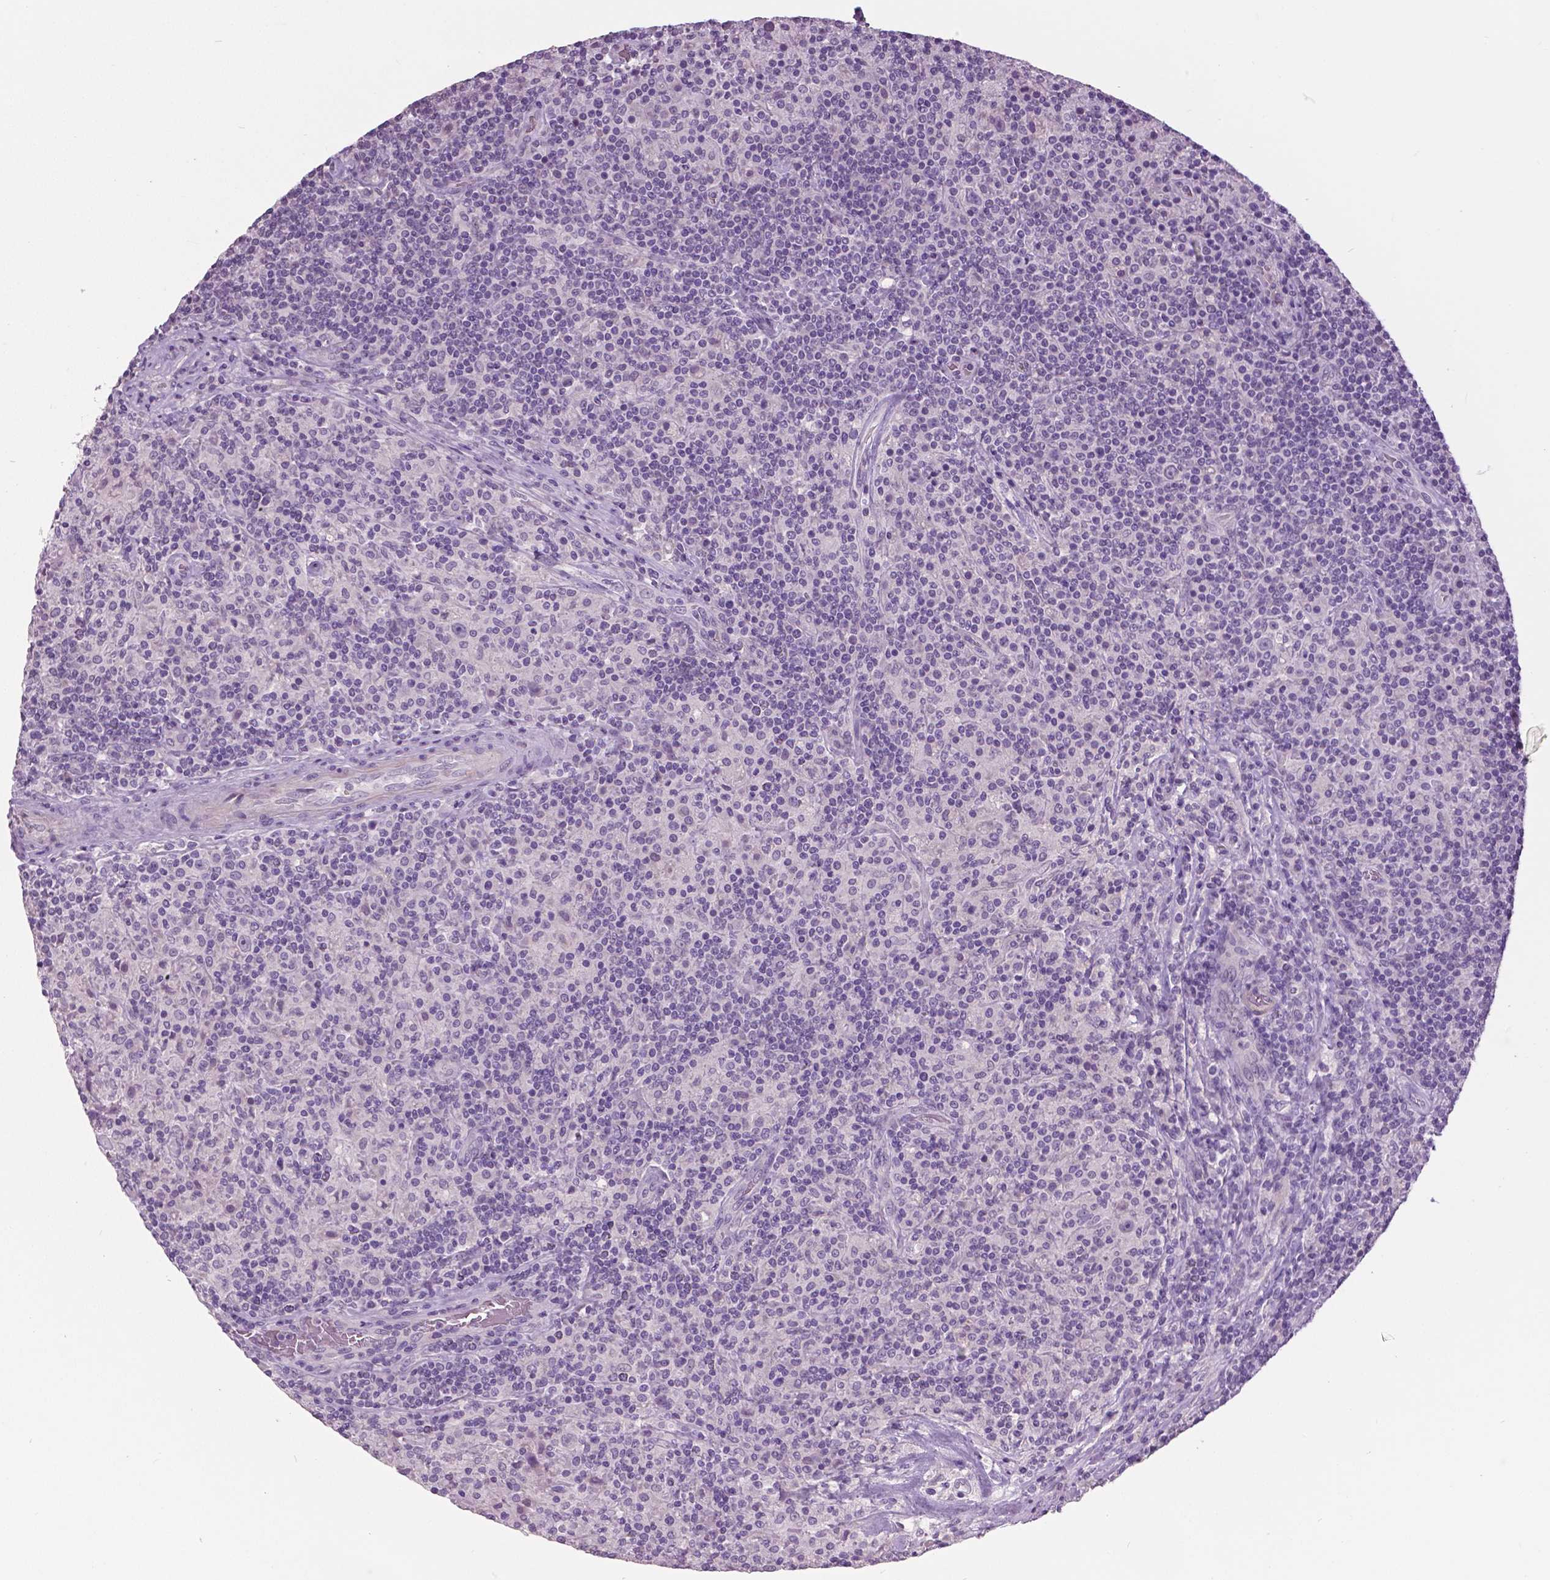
{"staining": {"intensity": "negative", "quantity": "none", "location": "none"}, "tissue": "lymphoma", "cell_type": "Tumor cells", "image_type": "cancer", "snomed": [{"axis": "morphology", "description": "Hodgkin's disease, NOS"}, {"axis": "topography", "description": "Lymph node"}], "caption": "There is no significant positivity in tumor cells of lymphoma. (Stains: DAB (3,3'-diaminobenzidine) immunohistochemistry with hematoxylin counter stain, Microscopy: brightfield microscopy at high magnification).", "gene": "FOXA1", "patient": {"sex": "male", "age": 70}}